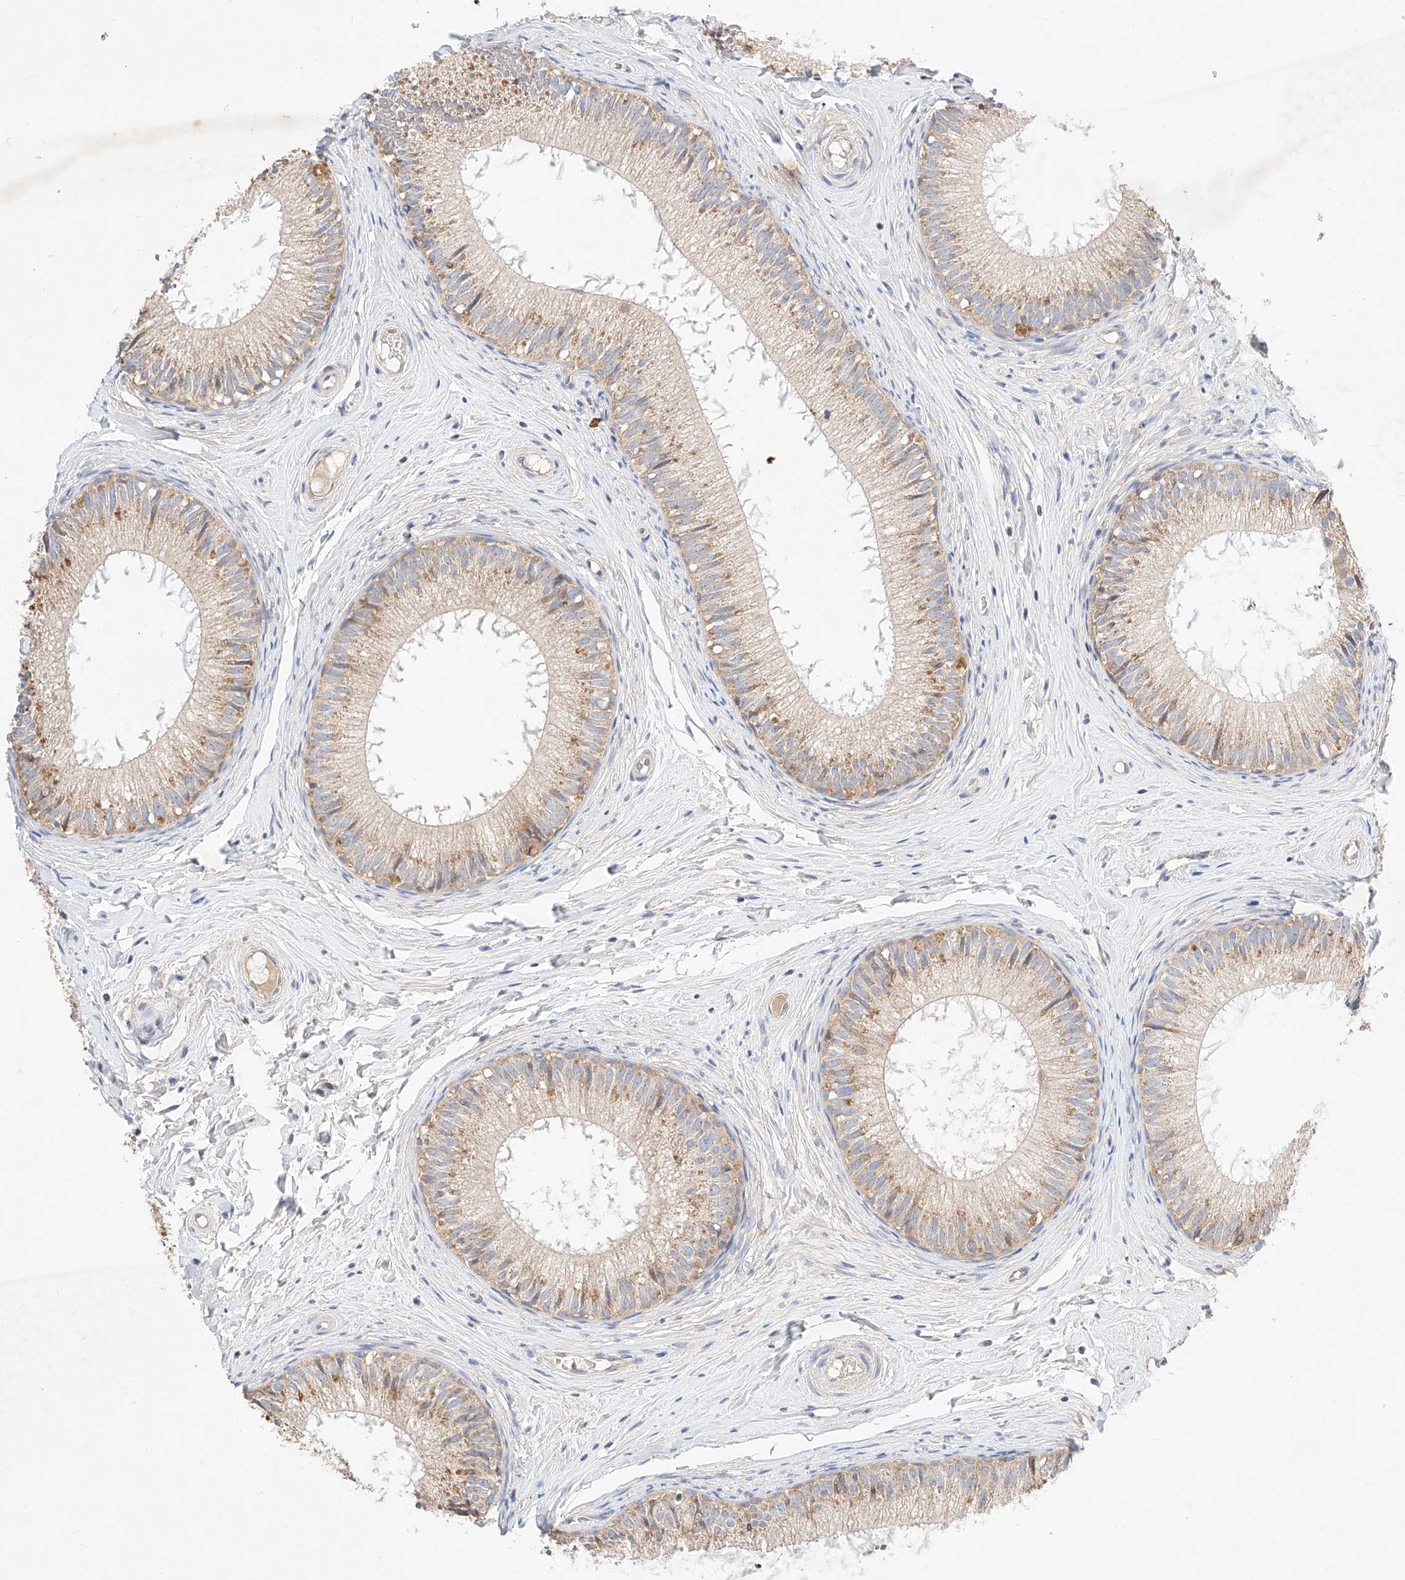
{"staining": {"intensity": "weak", "quantity": "25%-75%", "location": "cytoplasmic/membranous"}, "tissue": "epididymis", "cell_type": "Glandular cells", "image_type": "normal", "snomed": [{"axis": "morphology", "description": "Normal tissue, NOS"}, {"axis": "topography", "description": "Epididymis"}], "caption": "This histopathology image reveals immunohistochemistry (IHC) staining of normal human epididymis, with low weak cytoplasmic/membranous positivity in about 25%-75% of glandular cells.", "gene": "C6orf118", "patient": {"sex": "male", "age": 34}}